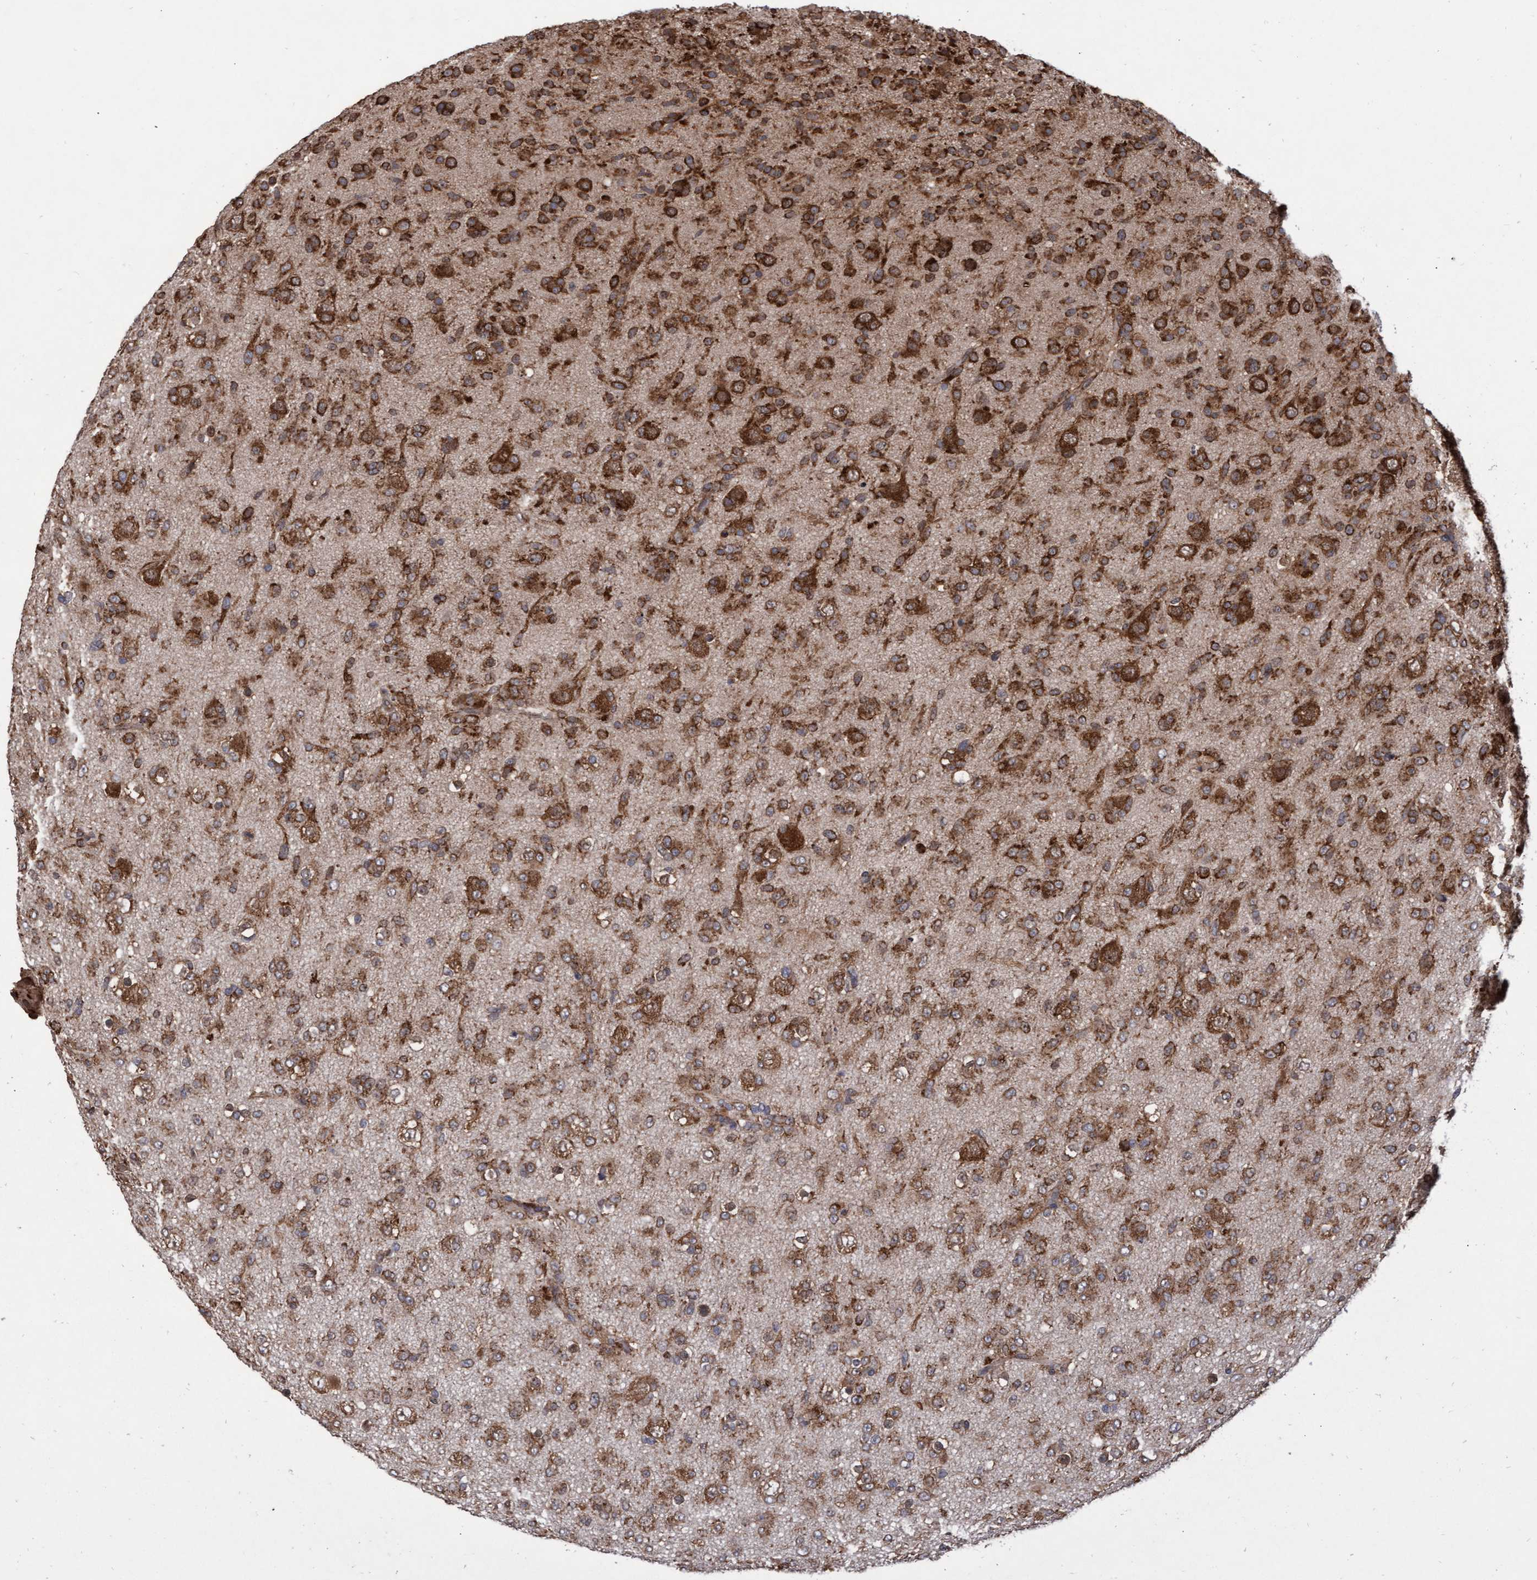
{"staining": {"intensity": "strong", "quantity": ">75%", "location": "cytoplasmic/membranous"}, "tissue": "glioma", "cell_type": "Tumor cells", "image_type": "cancer", "snomed": [{"axis": "morphology", "description": "Glioma, malignant, Low grade"}, {"axis": "topography", "description": "Brain"}], "caption": "A micrograph of human glioma stained for a protein displays strong cytoplasmic/membranous brown staining in tumor cells. The staining was performed using DAB (3,3'-diaminobenzidine) to visualize the protein expression in brown, while the nuclei were stained in blue with hematoxylin (Magnification: 20x).", "gene": "ABCF2", "patient": {"sex": "male", "age": 65}}